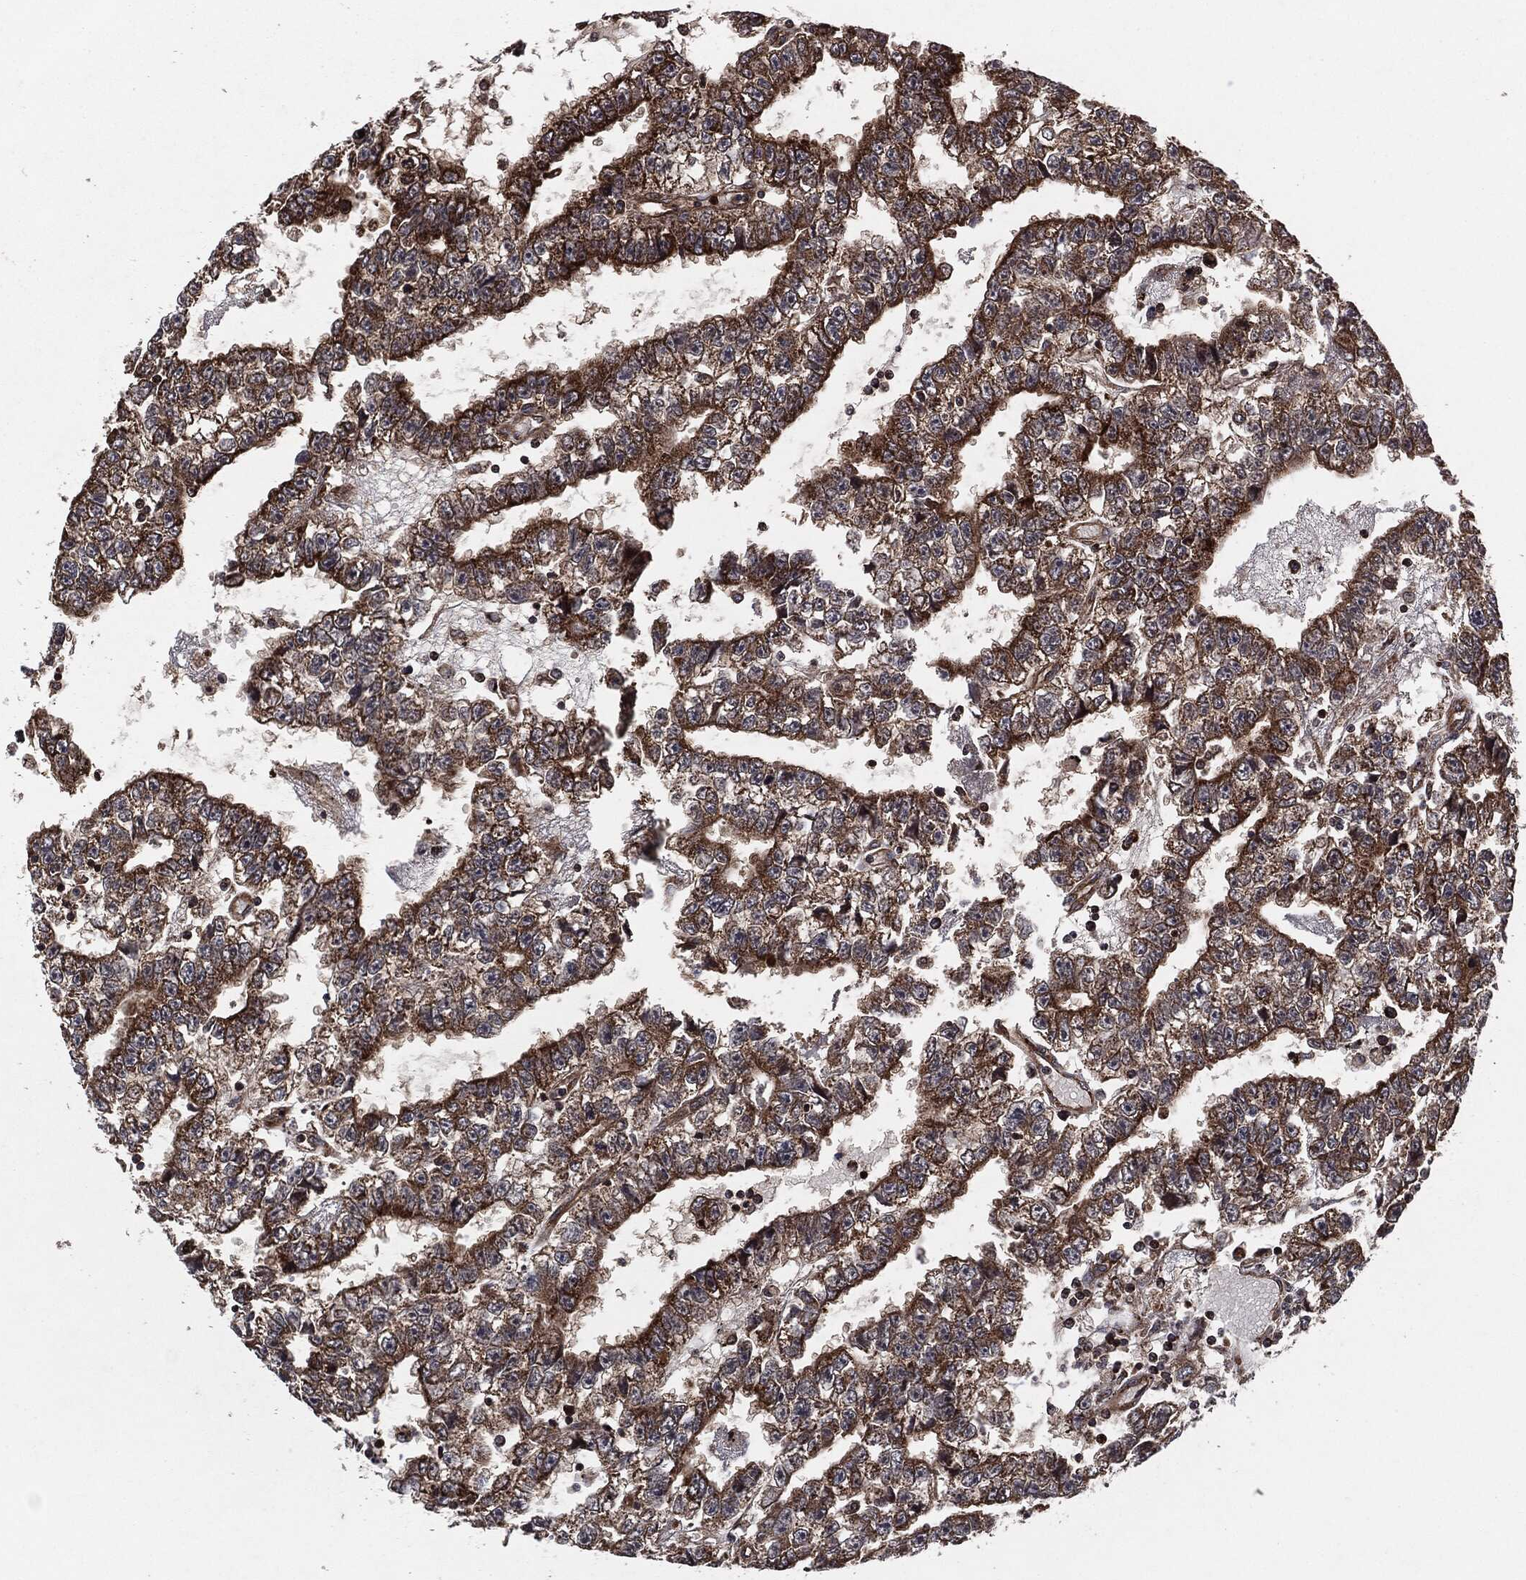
{"staining": {"intensity": "strong", "quantity": ">75%", "location": "cytoplasmic/membranous"}, "tissue": "testis cancer", "cell_type": "Tumor cells", "image_type": "cancer", "snomed": [{"axis": "morphology", "description": "Carcinoma, Embryonal, NOS"}, {"axis": "topography", "description": "Testis"}], "caption": "Immunohistochemical staining of embryonal carcinoma (testis) reveals strong cytoplasmic/membranous protein positivity in about >75% of tumor cells.", "gene": "BCAR1", "patient": {"sex": "male", "age": 25}}